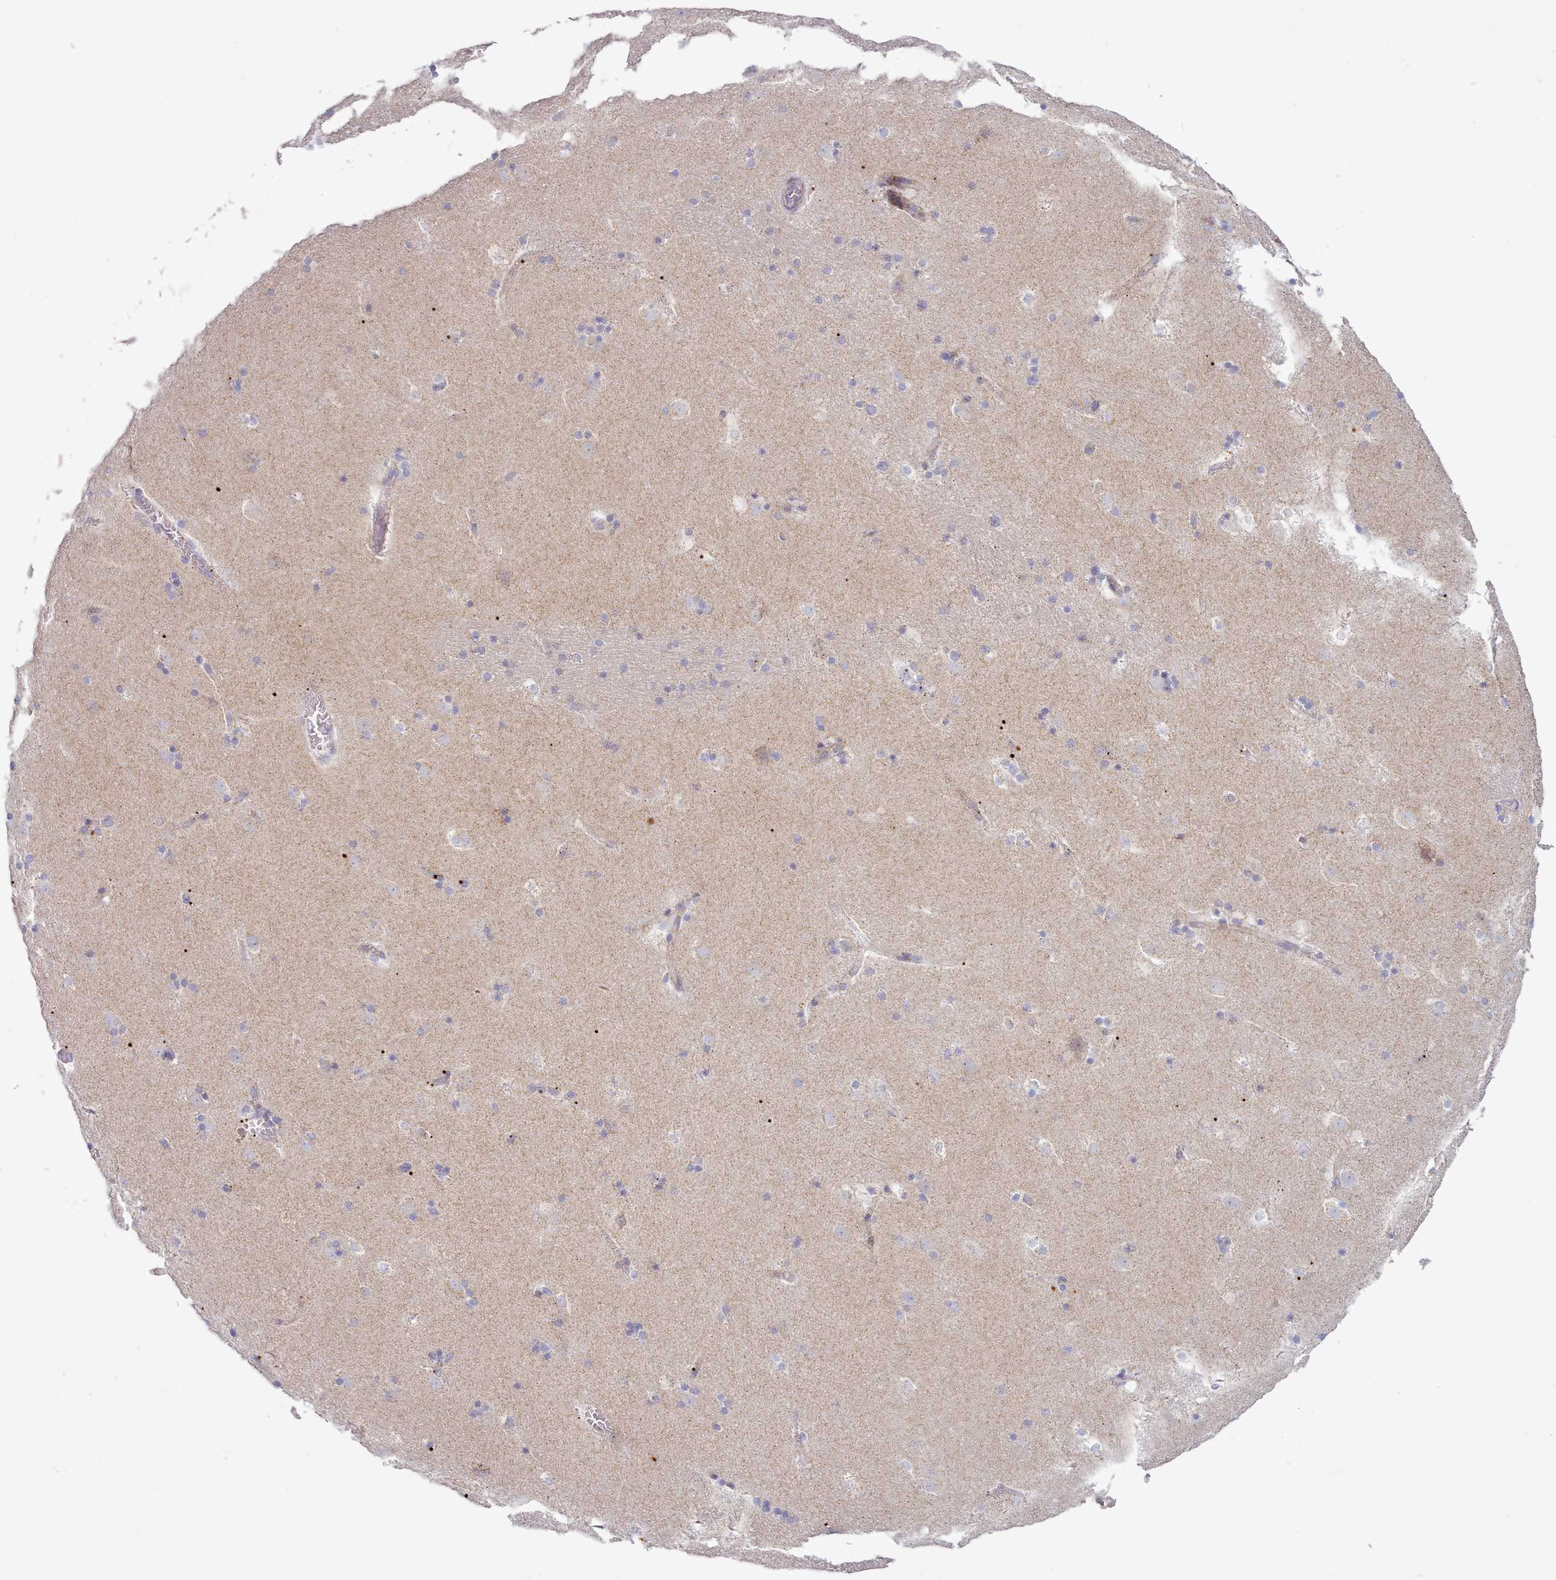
{"staining": {"intensity": "negative", "quantity": "none", "location": "none"}, "tissue": "caudate", "cell_type": "Glial cells", "image_type": "normal", "snomed": [{"axis": "morphology", "description": "Normal tissue, NOS"}, {"axis": "topography", "description": "Lateral ventricle wall"}], "caption": "DAB (3,3'-diaminobenzidine) immunohistochemical staining of benign human caudate shows no significant positivity in glial cells.", "gene": "MRPL21", "patient": {"sex": "male", "age": 45}}